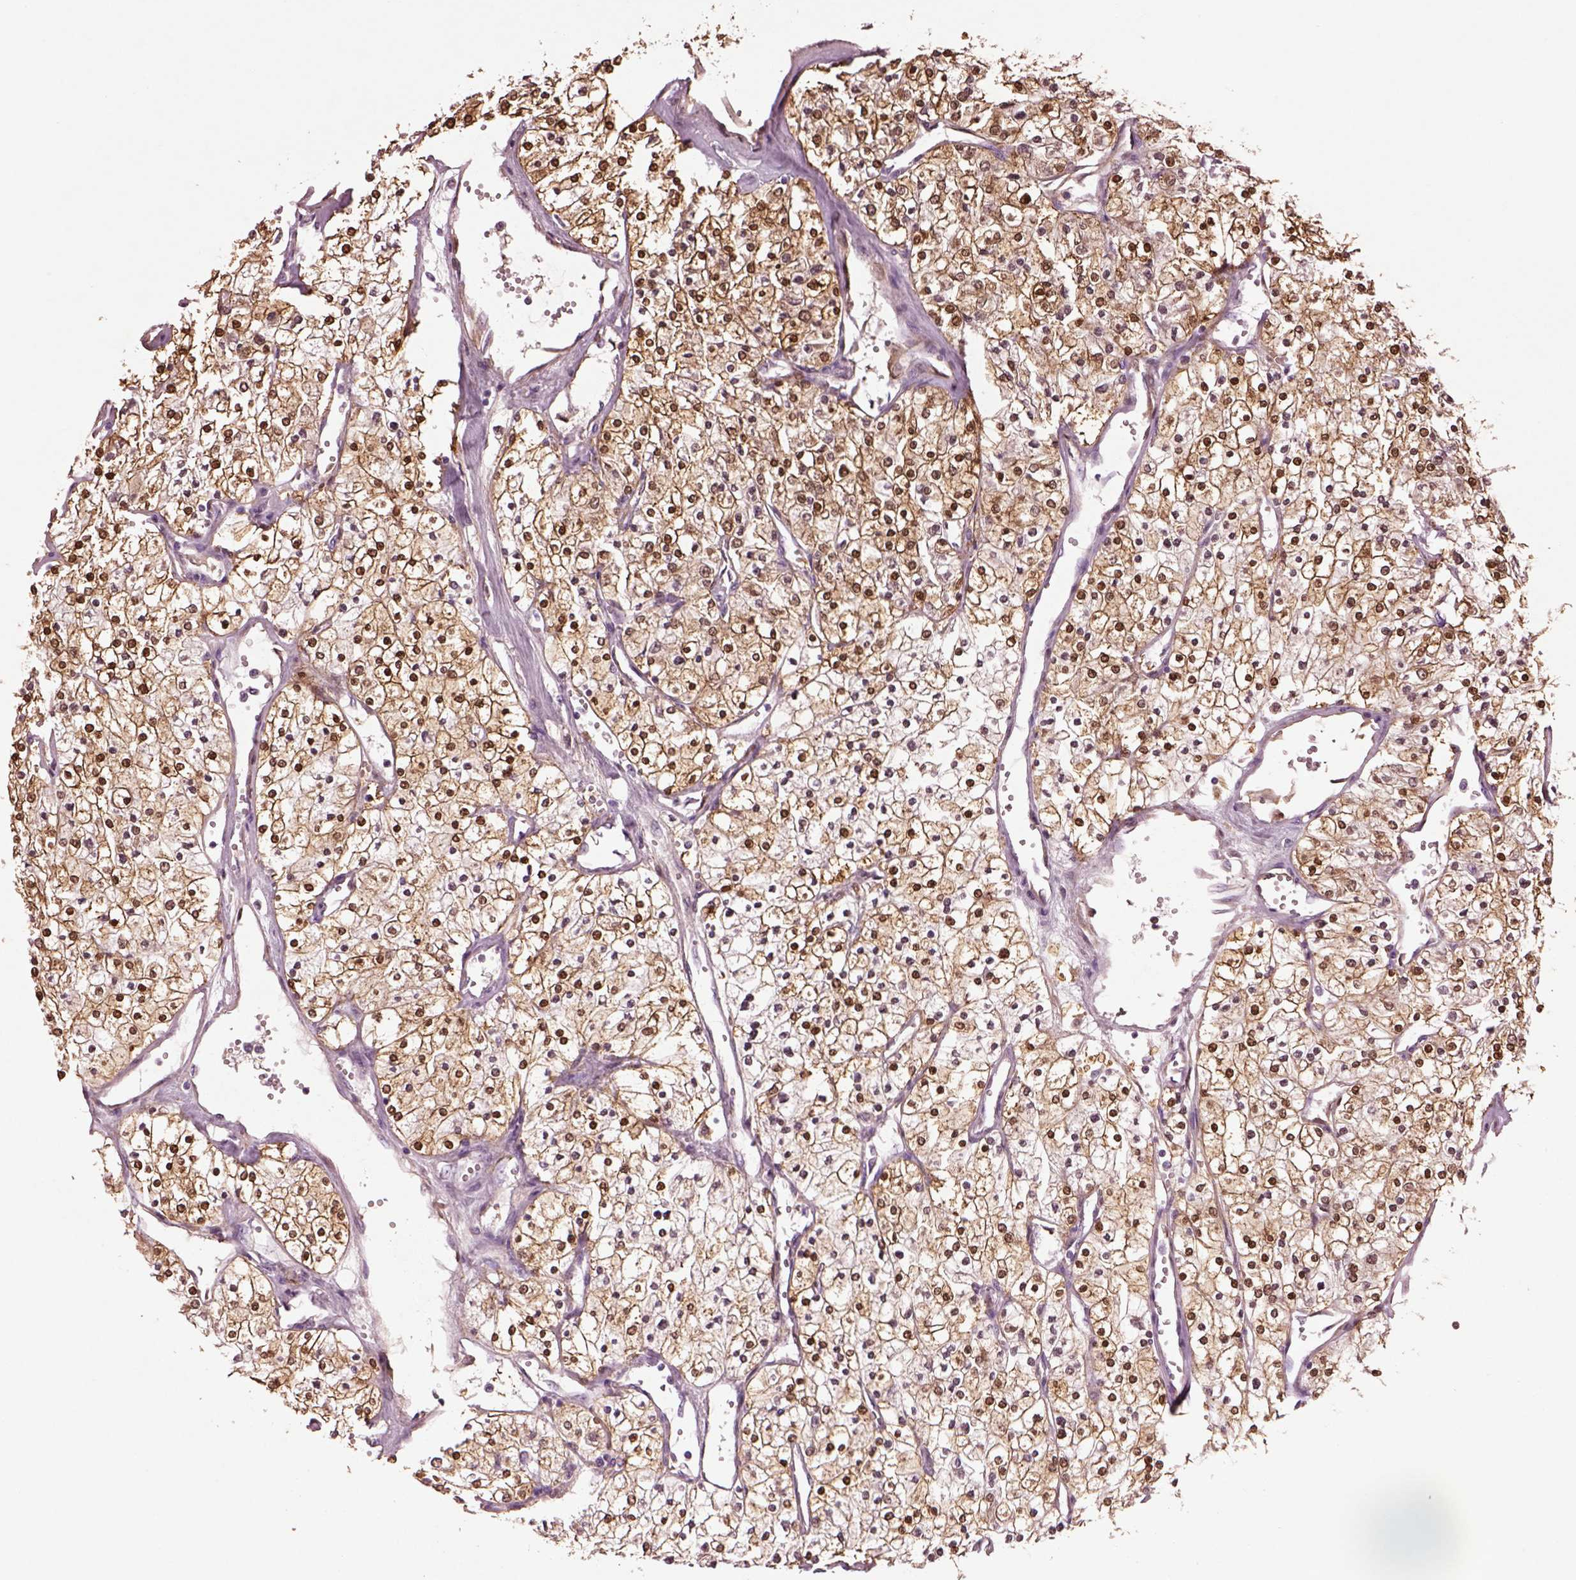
{"staining": {"intensity": "strong", "quantity": ">75%", "location": "cytoplasmic/membranous,nuclear"}, "tissue": "renal cancer", "cell_type": "Tumor cells", "image_type": "cancer", "snomed": [{"axis": "morphology", "description": "Adenocarcinoma, NOS"}, {"axis": "topography", "description": "Kidney"}], "caption": "Immunohistochemical staining of renal cancer shows strong cytoplasmic/membranous and nuclear protein expression in about >75% of tumor cells.", "gene": "CLPSL1", "patient": {"sex": "male", "age": 80}}